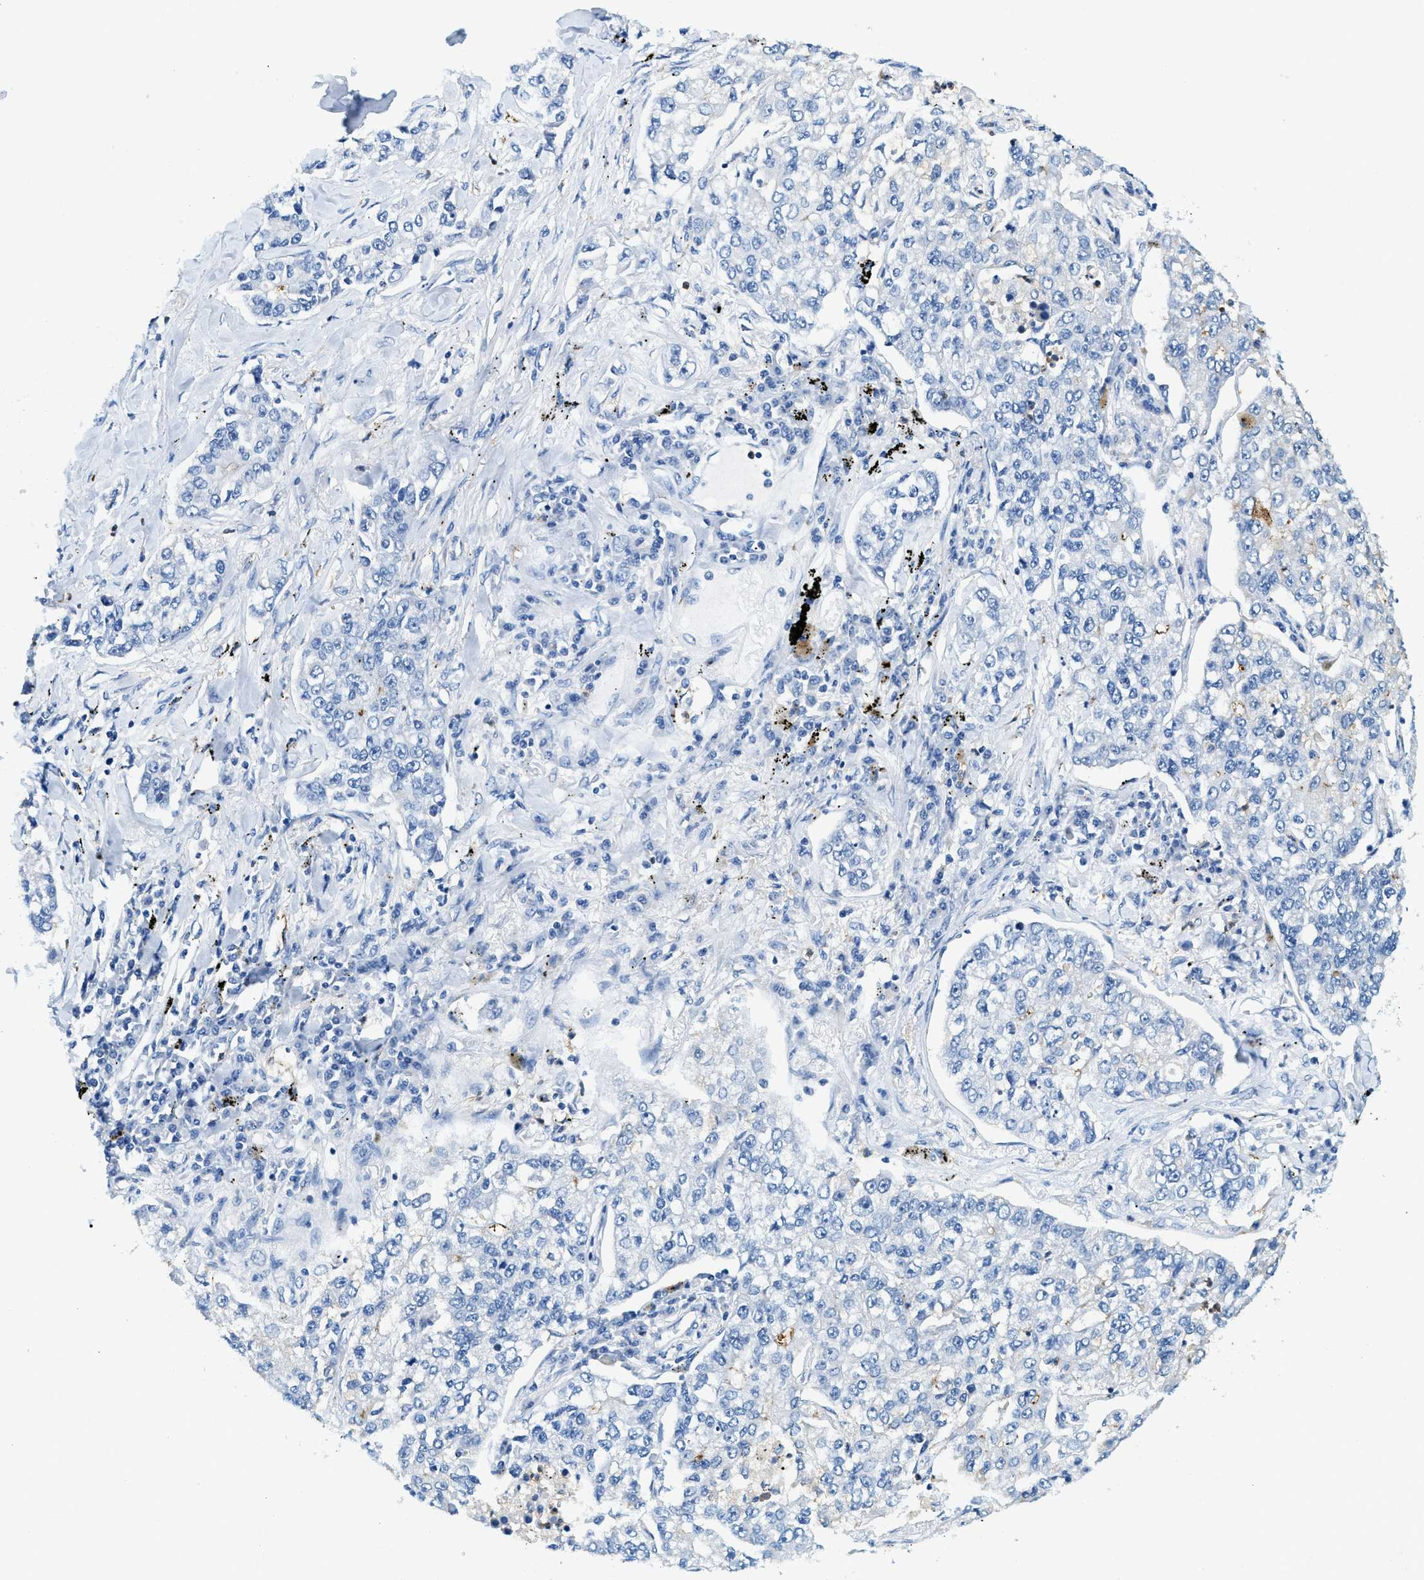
{"staining": {"intensity": "negative", "quantity": "none", "location": "none"}, "tissue": "lung cancer", "cell_type": "Tumor cells", "image_type": "cancer", "snomed": [{"axis": "morphology", "description": "Adenocarcinoma, NOS"}, {"axis": "topography", "description": "Lung"}], "caption": "Tumor cells show no significant protein staining in adenocarcinoma (lung).", "gene": "ZDHHC13", "patient": {"sex": "male", "age": 49}}